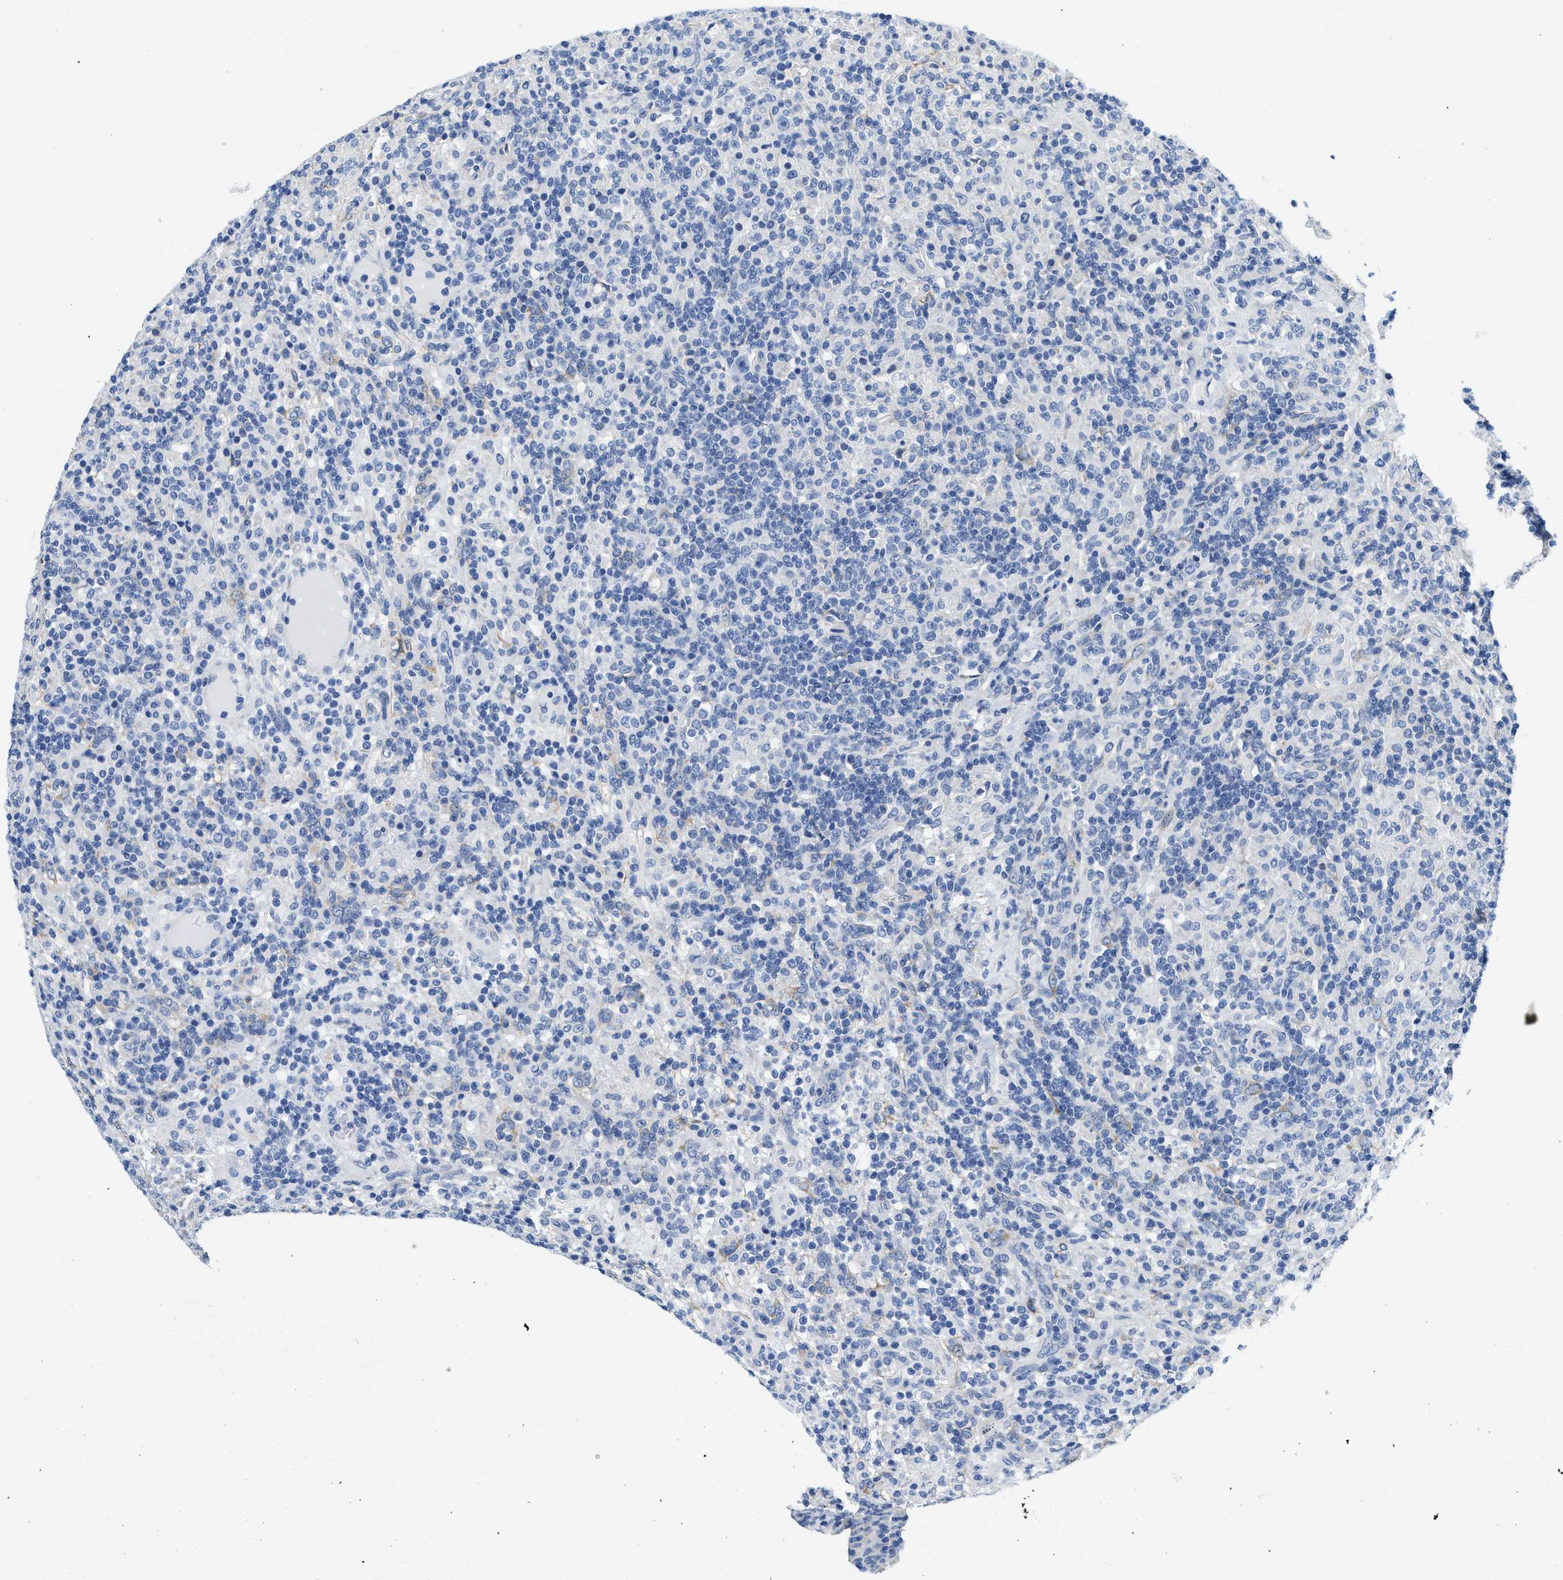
{"staining": {"intensity": "negative", "quantity": "none", "location": "none"}, "tissue": "lymphoma", "cell_type": "Tumor cells", "image_type": "cancer", "snomed": [{"axis": "morphology", "description": "Hodgkin's disease, NOS"}, {"axis": "topography", "description": "Lymph node"}], "caption": "Immunohistochemical staining of Hodgkin's disease exhibits no significant expression in tumor cells.", "gene": "DSCAM", "patient": {"sex": "male", "age": 70}}